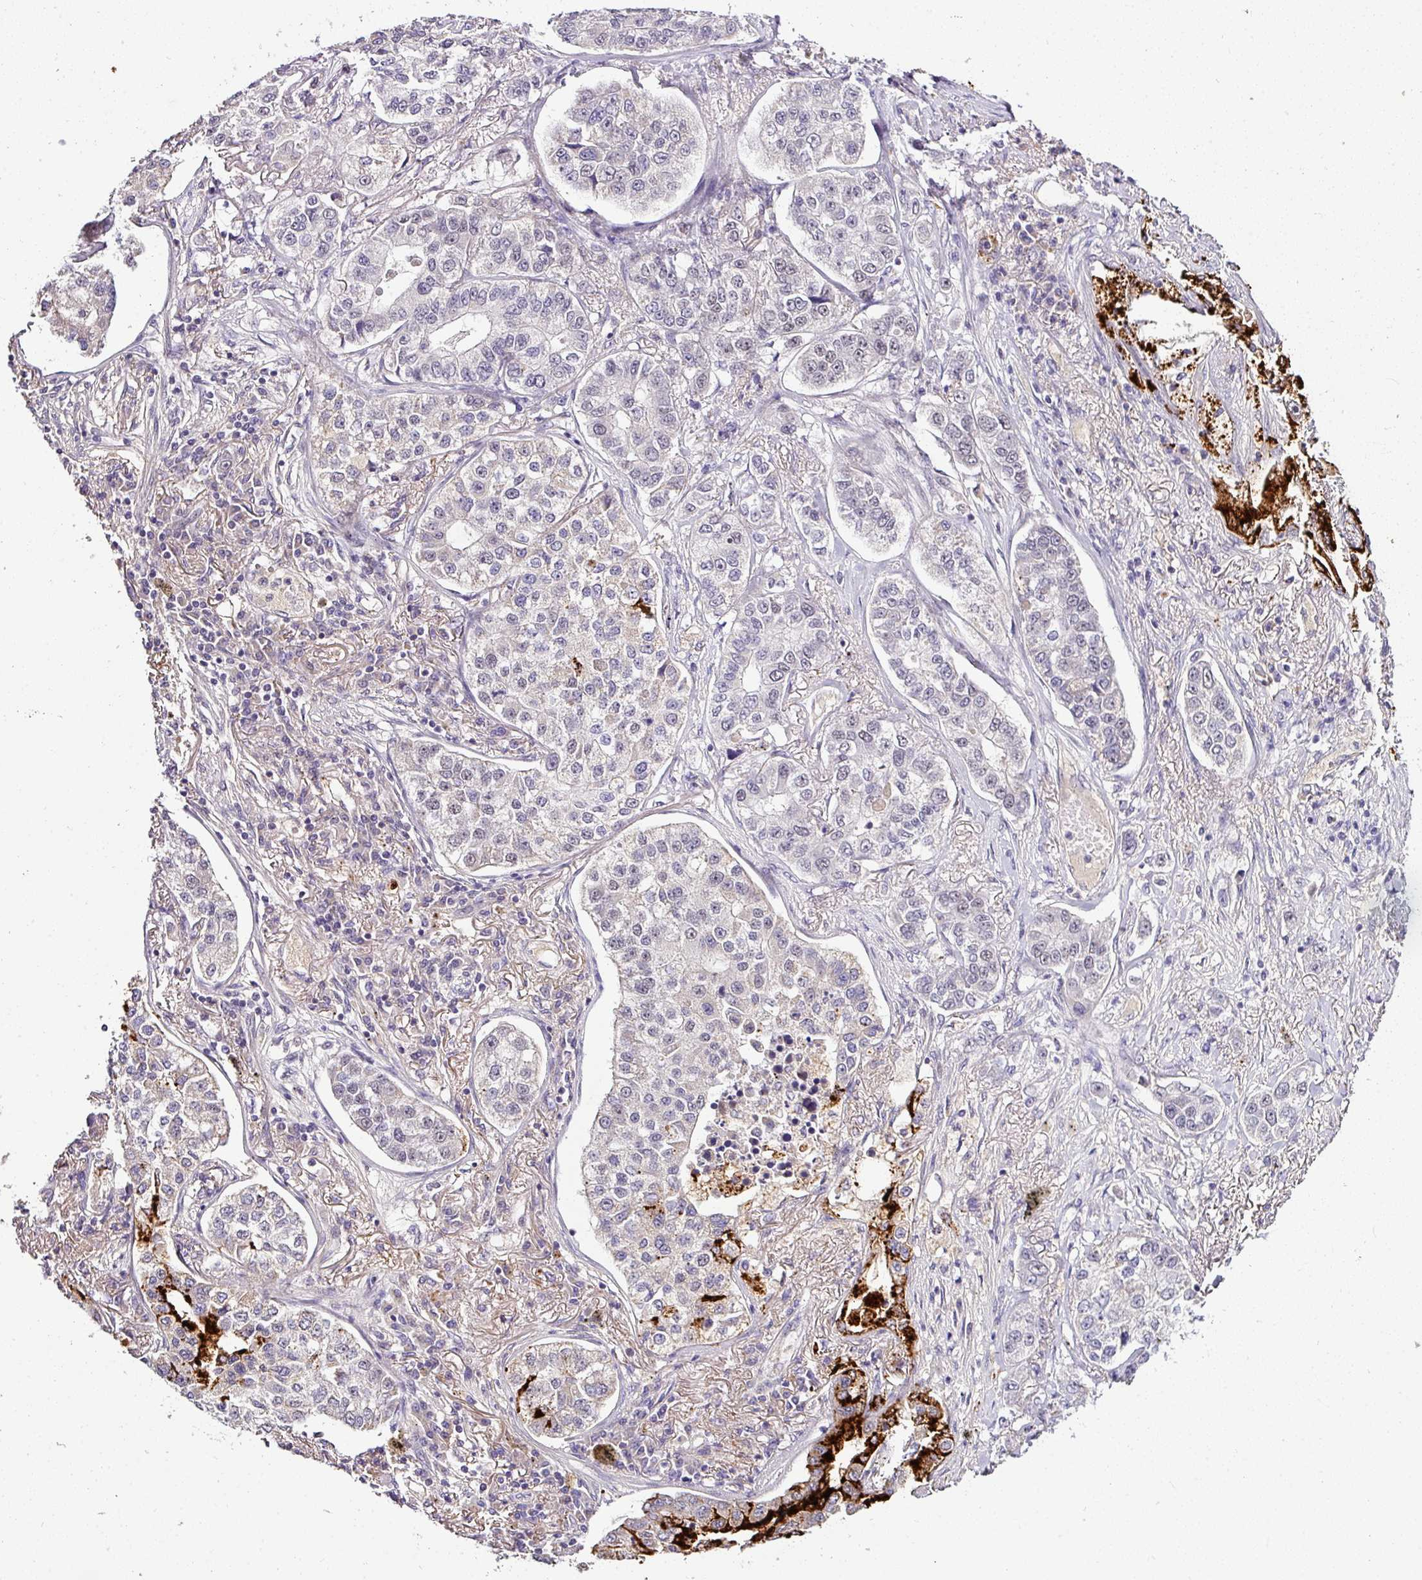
{"staining": {"intensity": "negative", "quantity": "none", "location": "none"}, "tissue": "lung cancer", "cell_type": "Tumor cells", "image_type": "cancer", "snomed": [{"axis": "morphology", "description": "Adenocarcinoma, NOS"}, {"axis": "topography", "description": "Lung"}], "caption": "Immunohistochemical staining of lung adenocarcinoma reveals no significant positivity in tumor cells.", "gene": "NAPSA", "patient": {"sex": "male", "age": 49}}